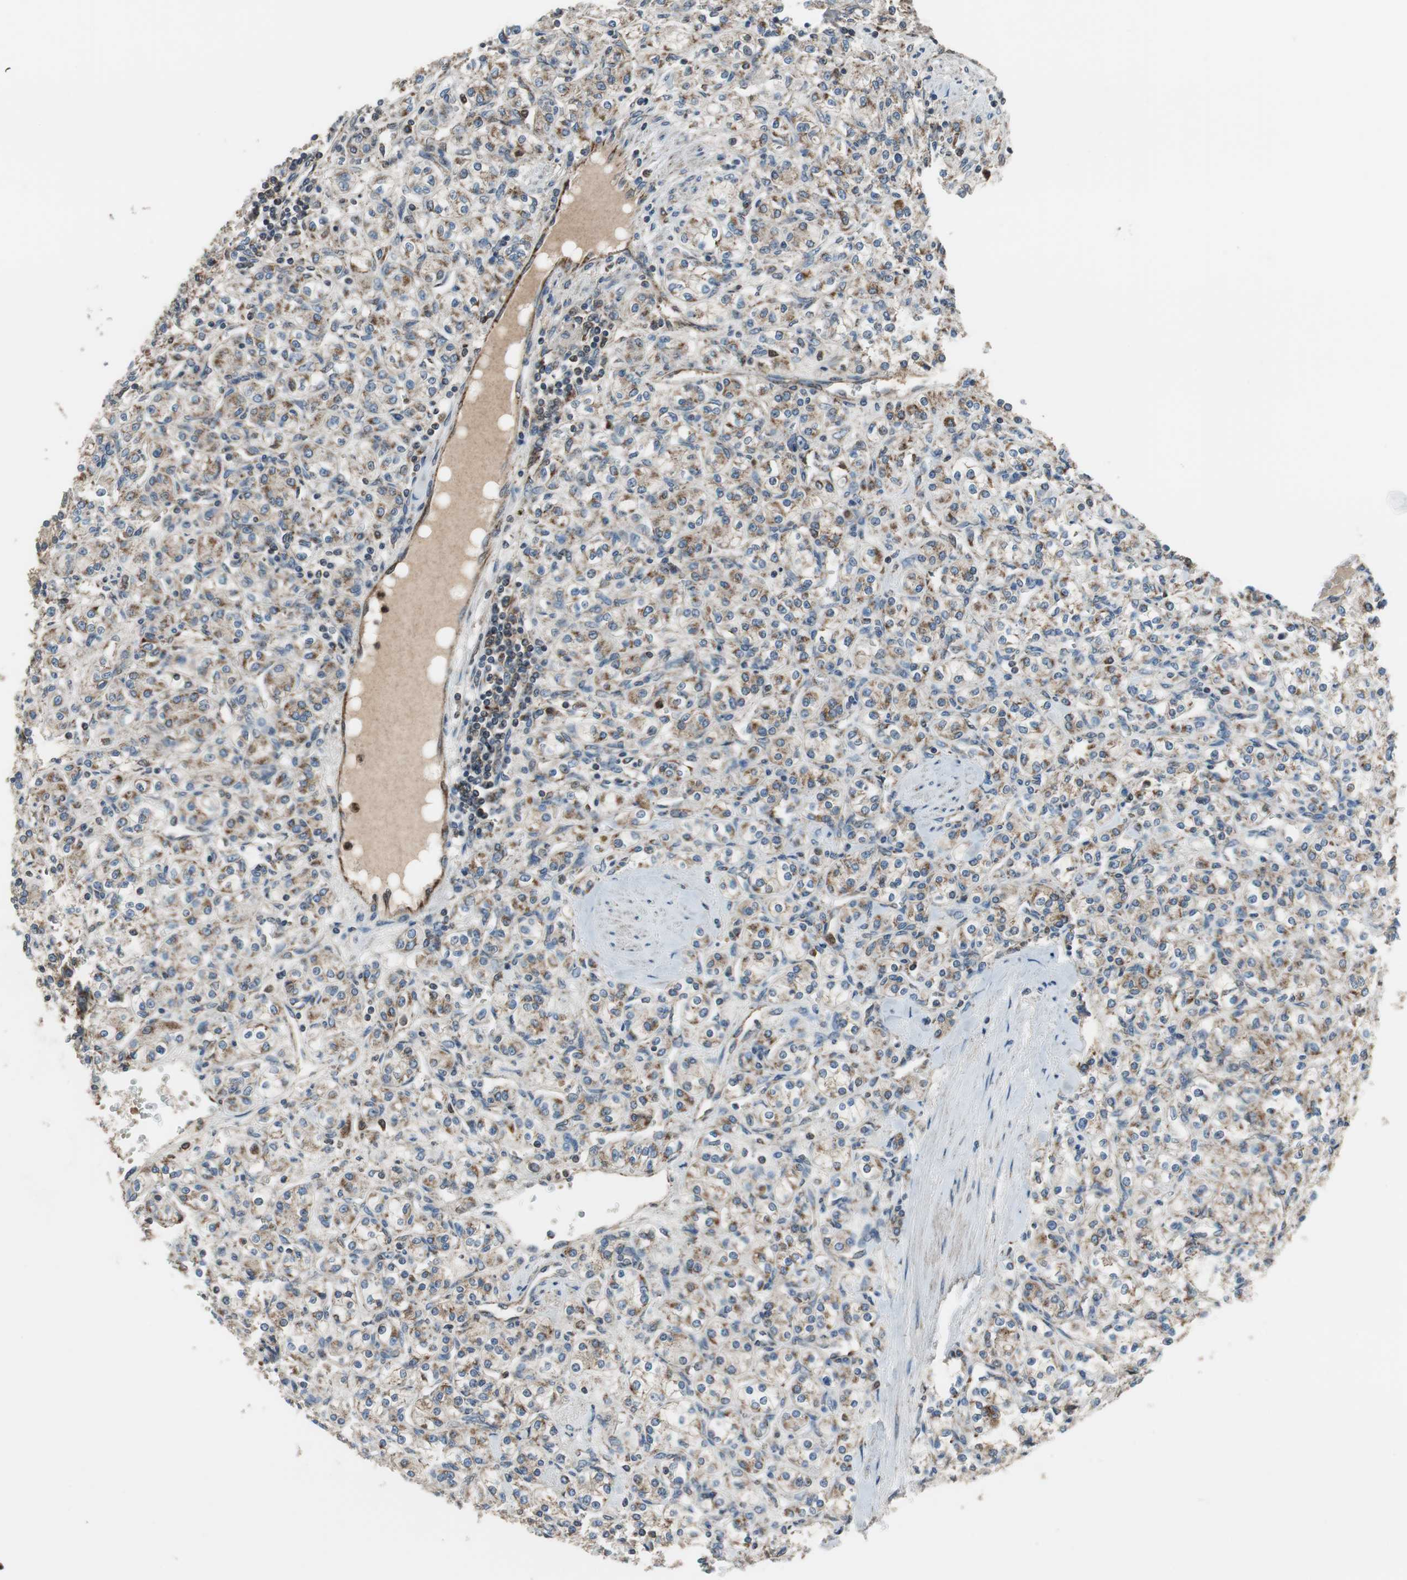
{"staining": {"intensity": "moderate", "quantity": ">75%", "location": "cytoplasmic/membranous"}, "tissue": "renal cancer", "cell_type": "Tumor cells", "image_type": "cancer", "snomed": [{"axis": "morphology", "description": "Adenocarcinoma, NOS"}, {"axis": "topography", "description": "Kidney"}], "caption": "Human renal adenocarcinoma stained with a protein marker exhibits moderate staining in tumor cells.", "gene": "PI4KB", "patient": {"sex": "male", "age": 77}}